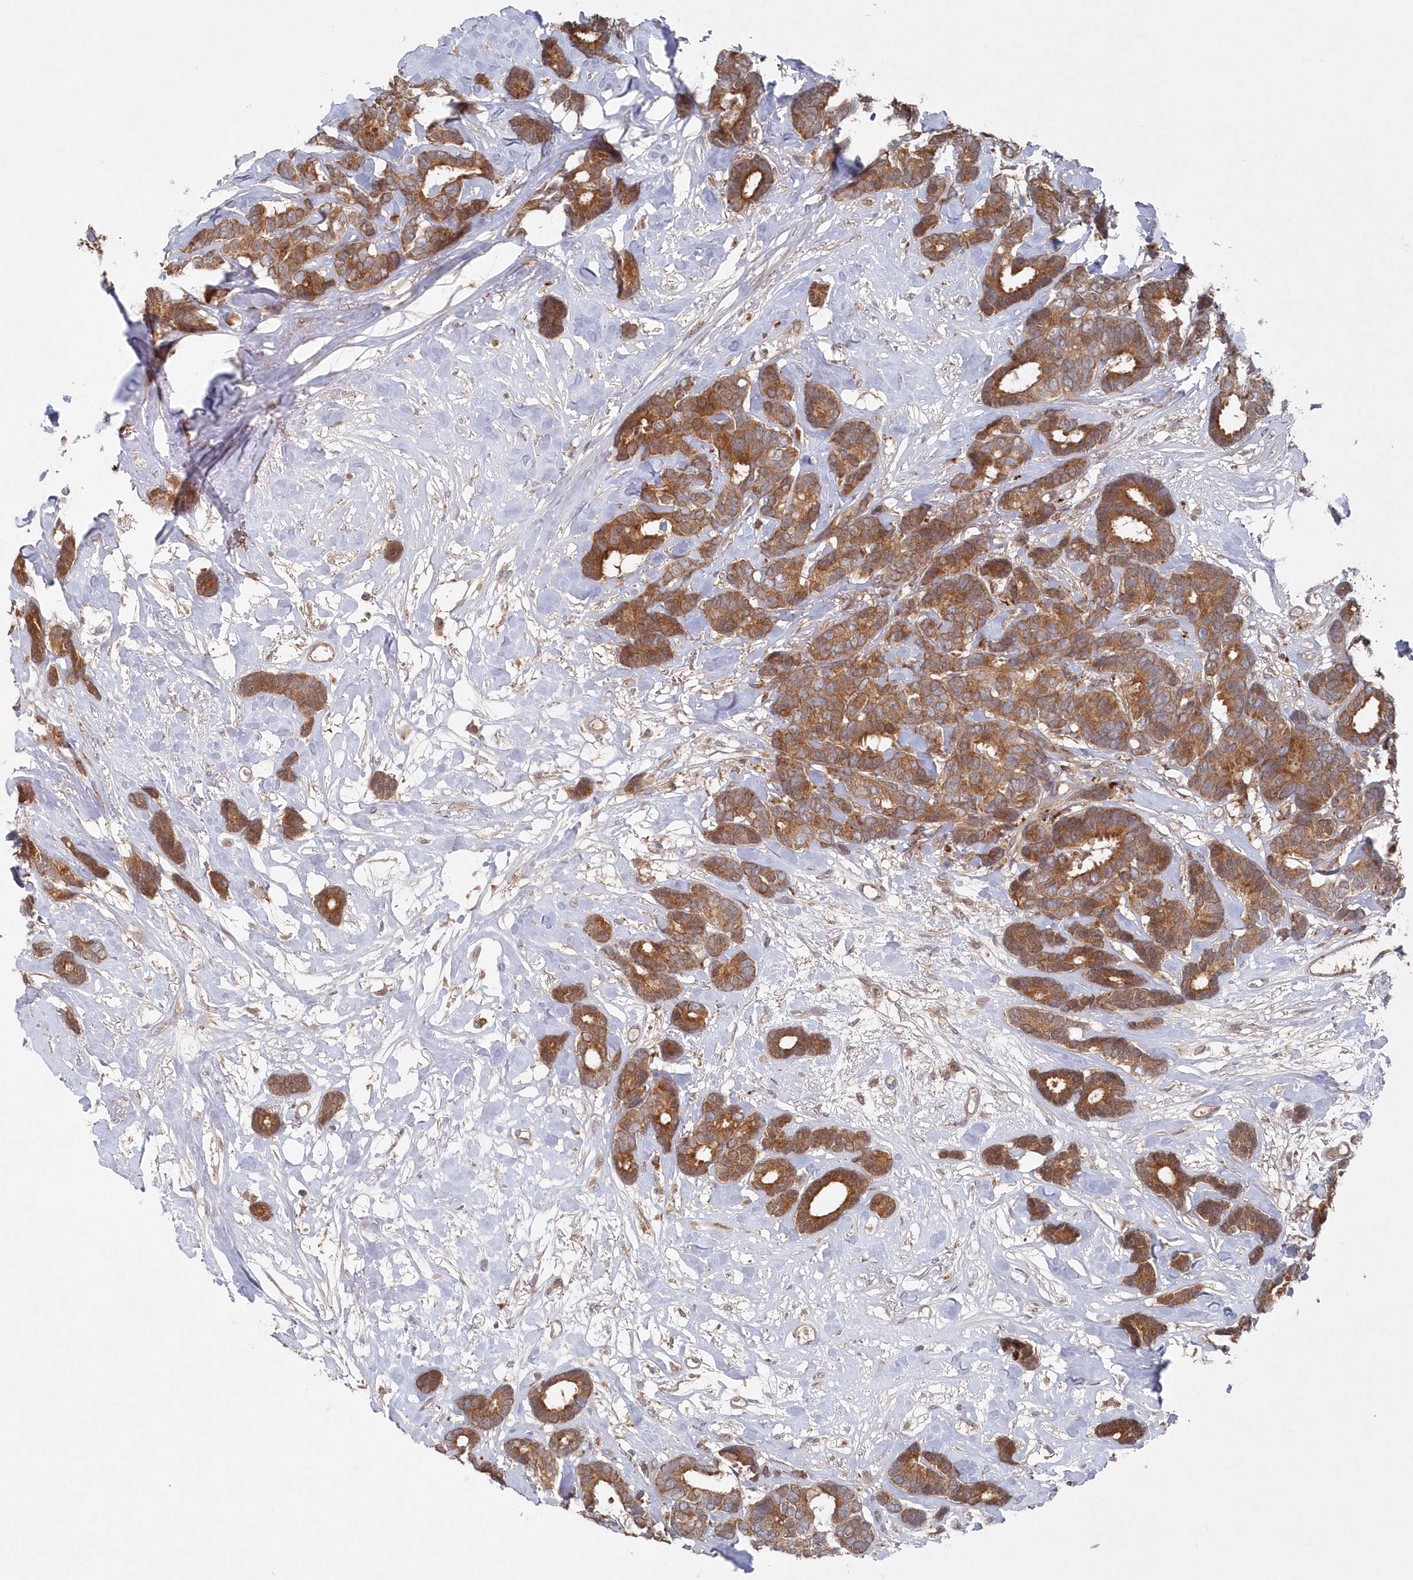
{"staining": {"intensity": "moderate", "quantity": ">75%", "location": "cytoplasmic/membranous"}, "tissue": "breast cancer", "cell_type": "Tumor cells", "image_type": "cancer", "snomed": [{"axis": "morphology", "description": "Duct carcinoma"}, {"axis": "topography", "description": "Breast"}], "caption": "Tumor cells reveal medium levels of moderate cytoplasmic/membranous expression in approximately >75% of cells in breast cancer.", "gene": "ASNSD1", "patient": {"sex": "female", "age": 87}}